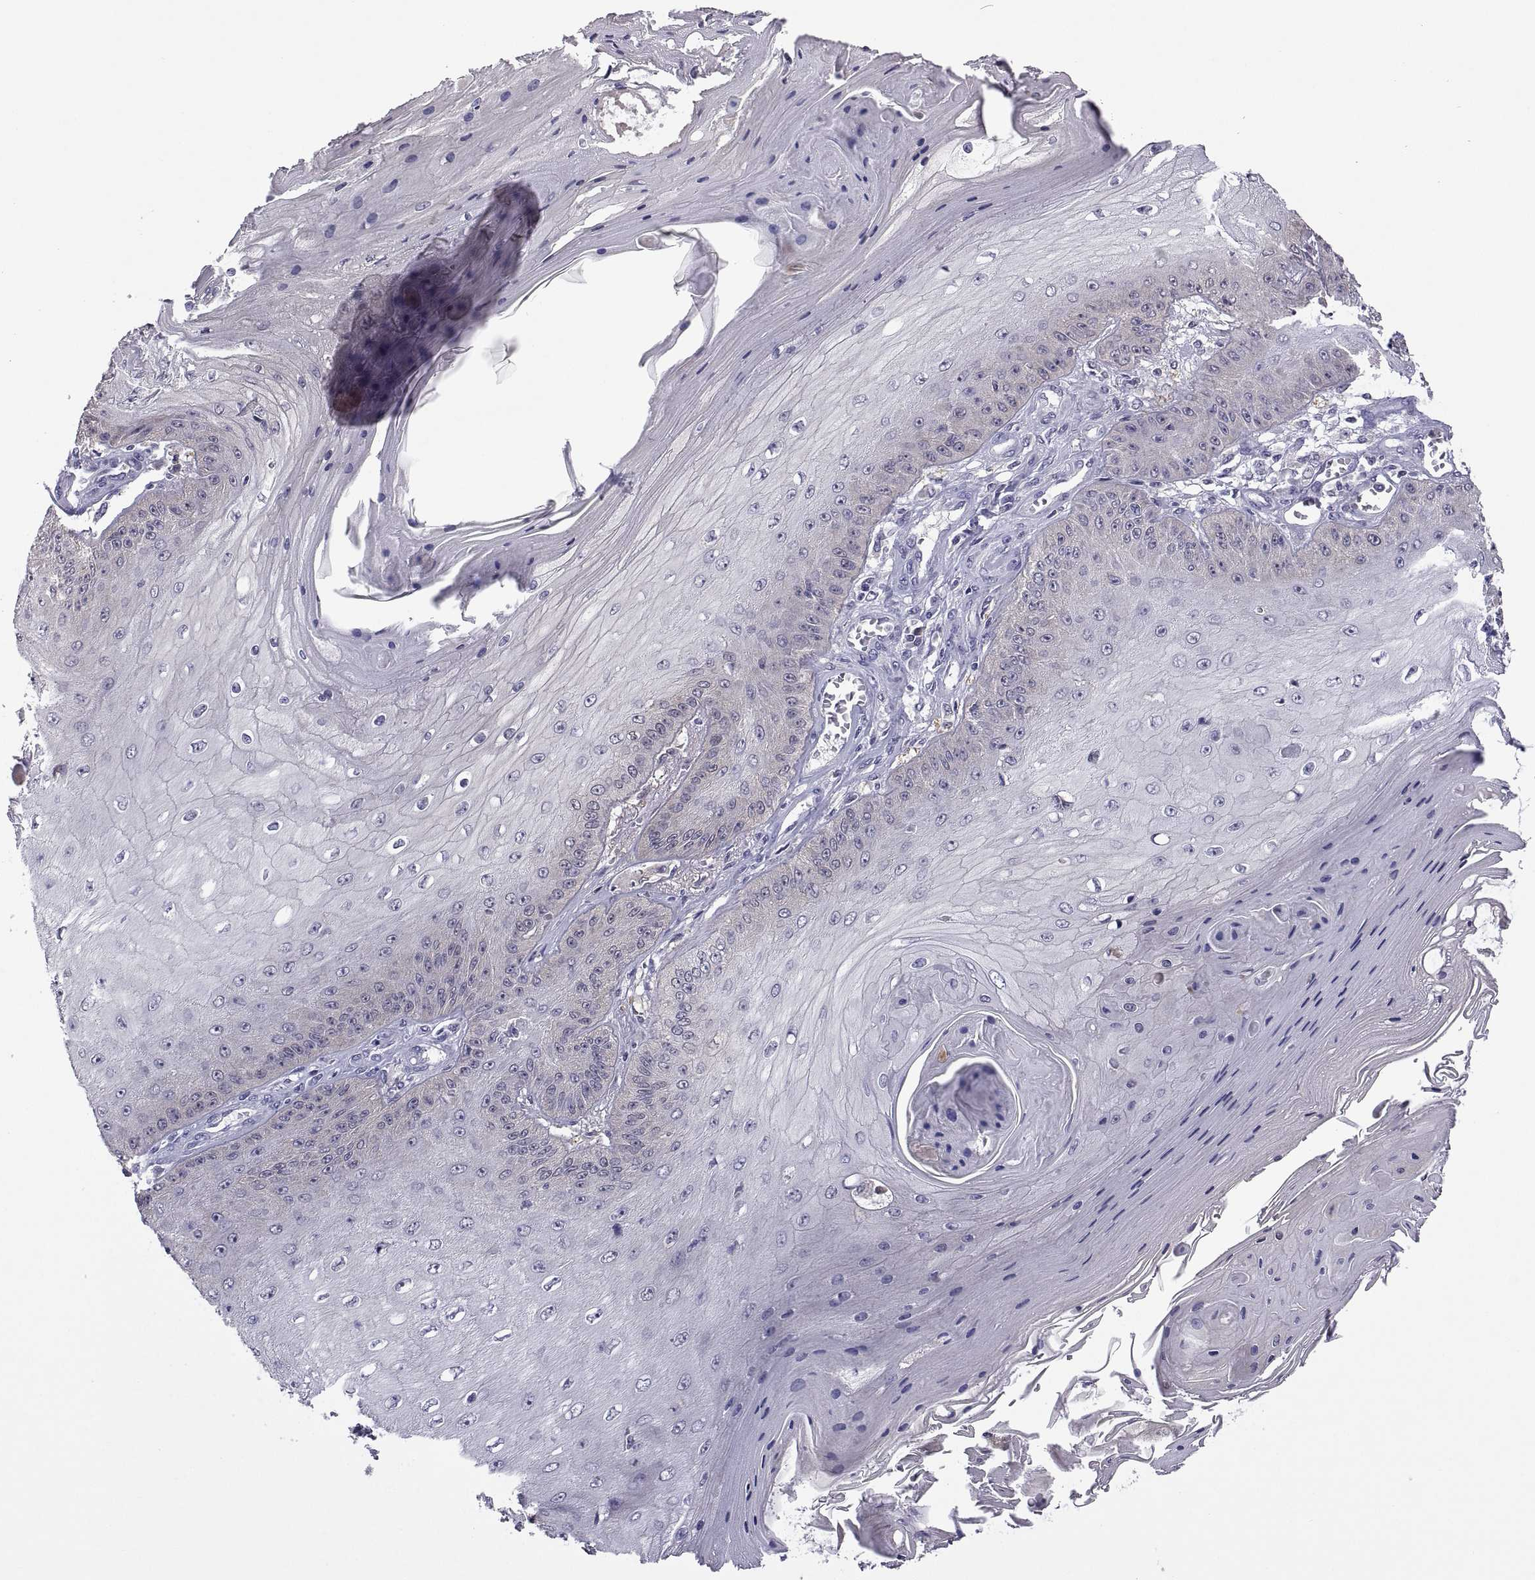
{"staining": {"intensity": "negative", "quantity": "none", "location": "none"}, "tissue": "skin cancer", "cell_type": "Tumor cells", "image_type": "cancer", "snomed": [{"axis": "morphology", "description": "Squamous cell carcinoma, NOS"}, {"axis": "topography", "description": "Skin"}], "caption": "There is no significant expression in tumor cells of skin cancer.", "gene": "FGF9", "patient": {"sex": "male", "age": 70}}